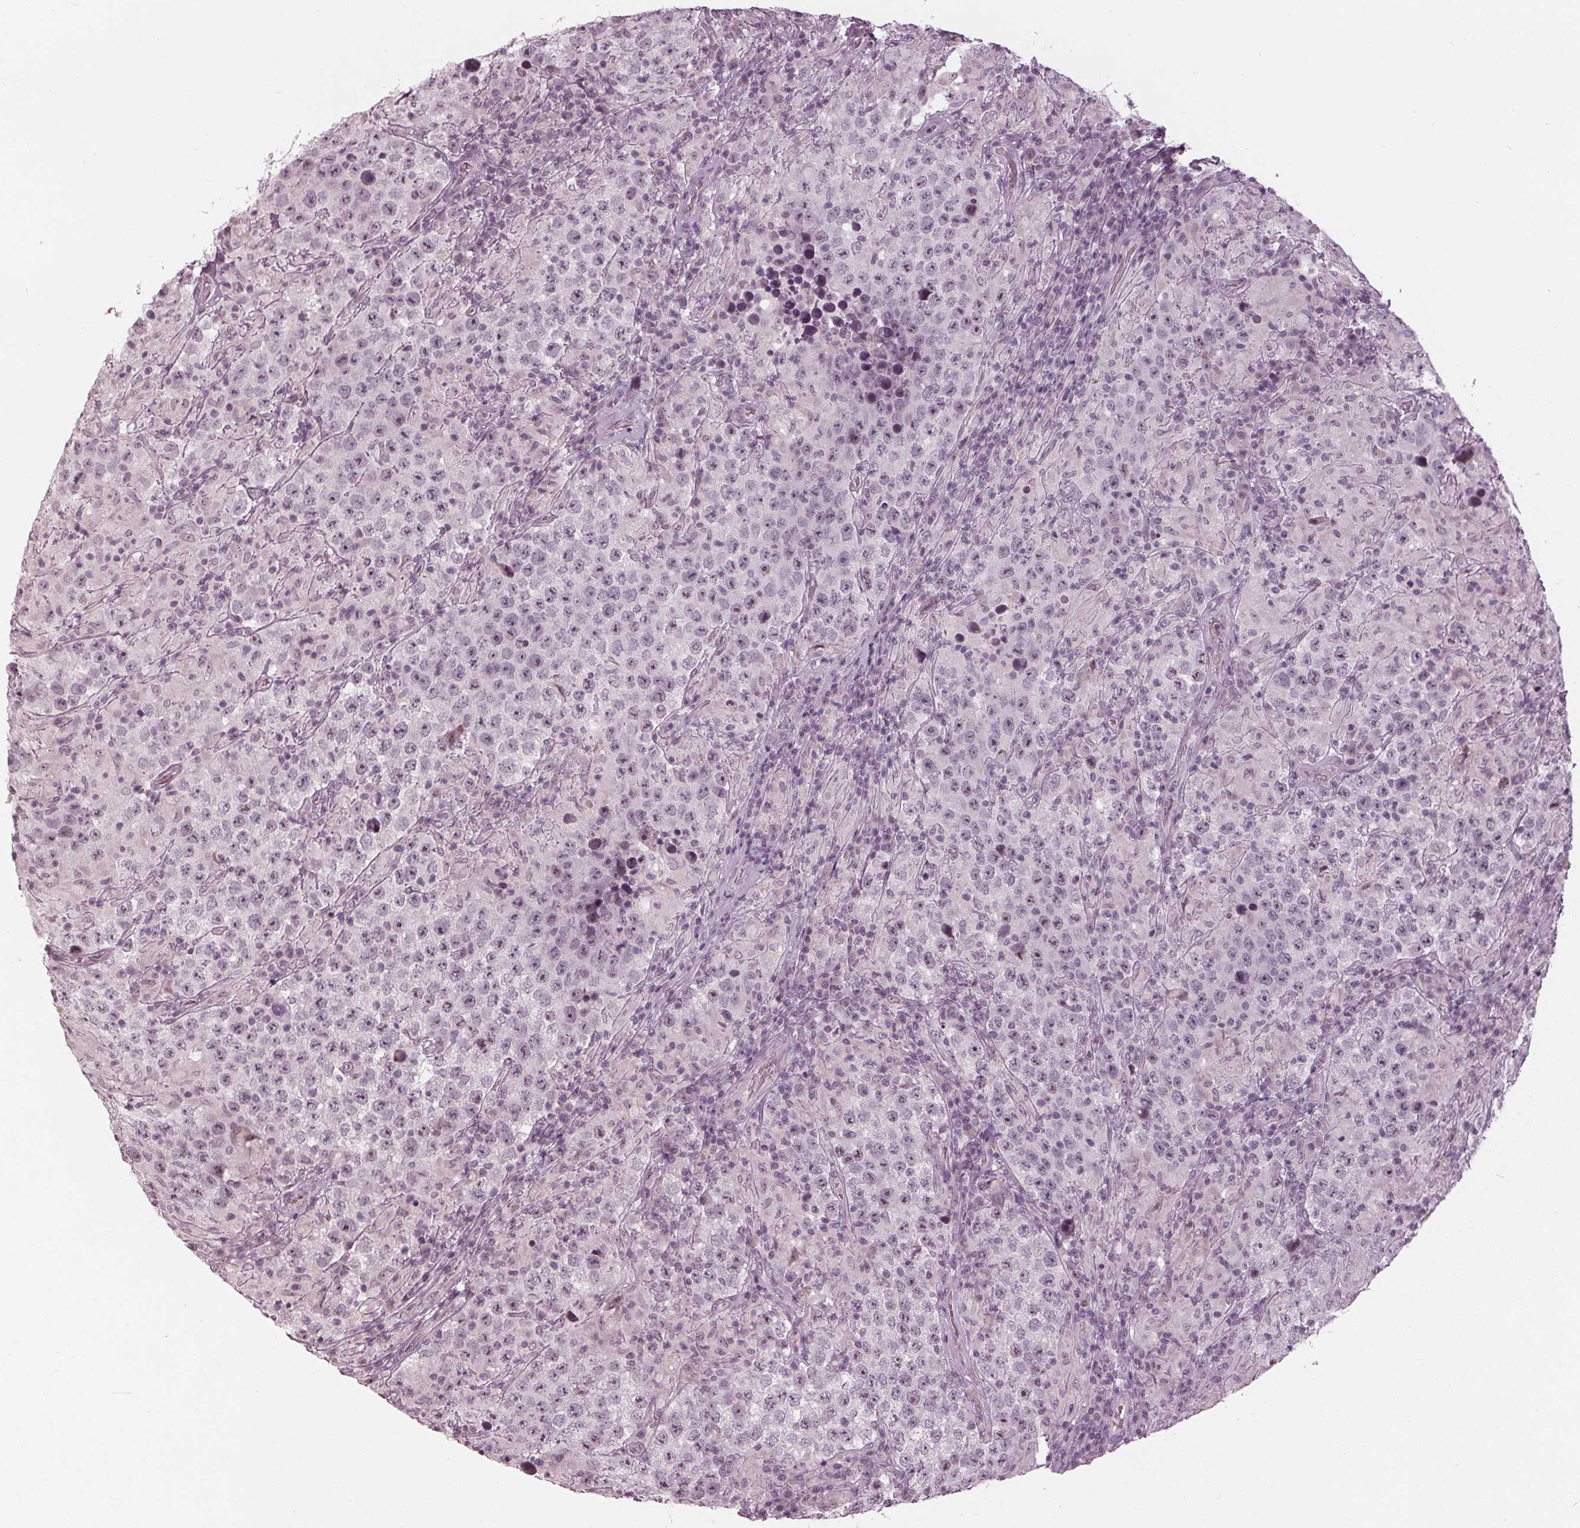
{"staining": {"intensity": "negative", "quantity": "none", "location": "none"}, "tissue": "testis cancer", "cell_type": "Tumor cells", "image_type": "cancer", "snomed": [{"axis": "morphology", "description": "Seminoma, NOS"}, {"axis": "morphology", "description": "Carcinoma, Embryonal, NOS"}, {"axis": "topography", "description": "Testis"}], "caption": "This is an immunohistochemistry (IHC) micrograph of embryonal carcinoma (testis). There is no staining in tumor cells.", "gene": "ADPRHL1", "patient": {"sex": "male", "age": 41}}